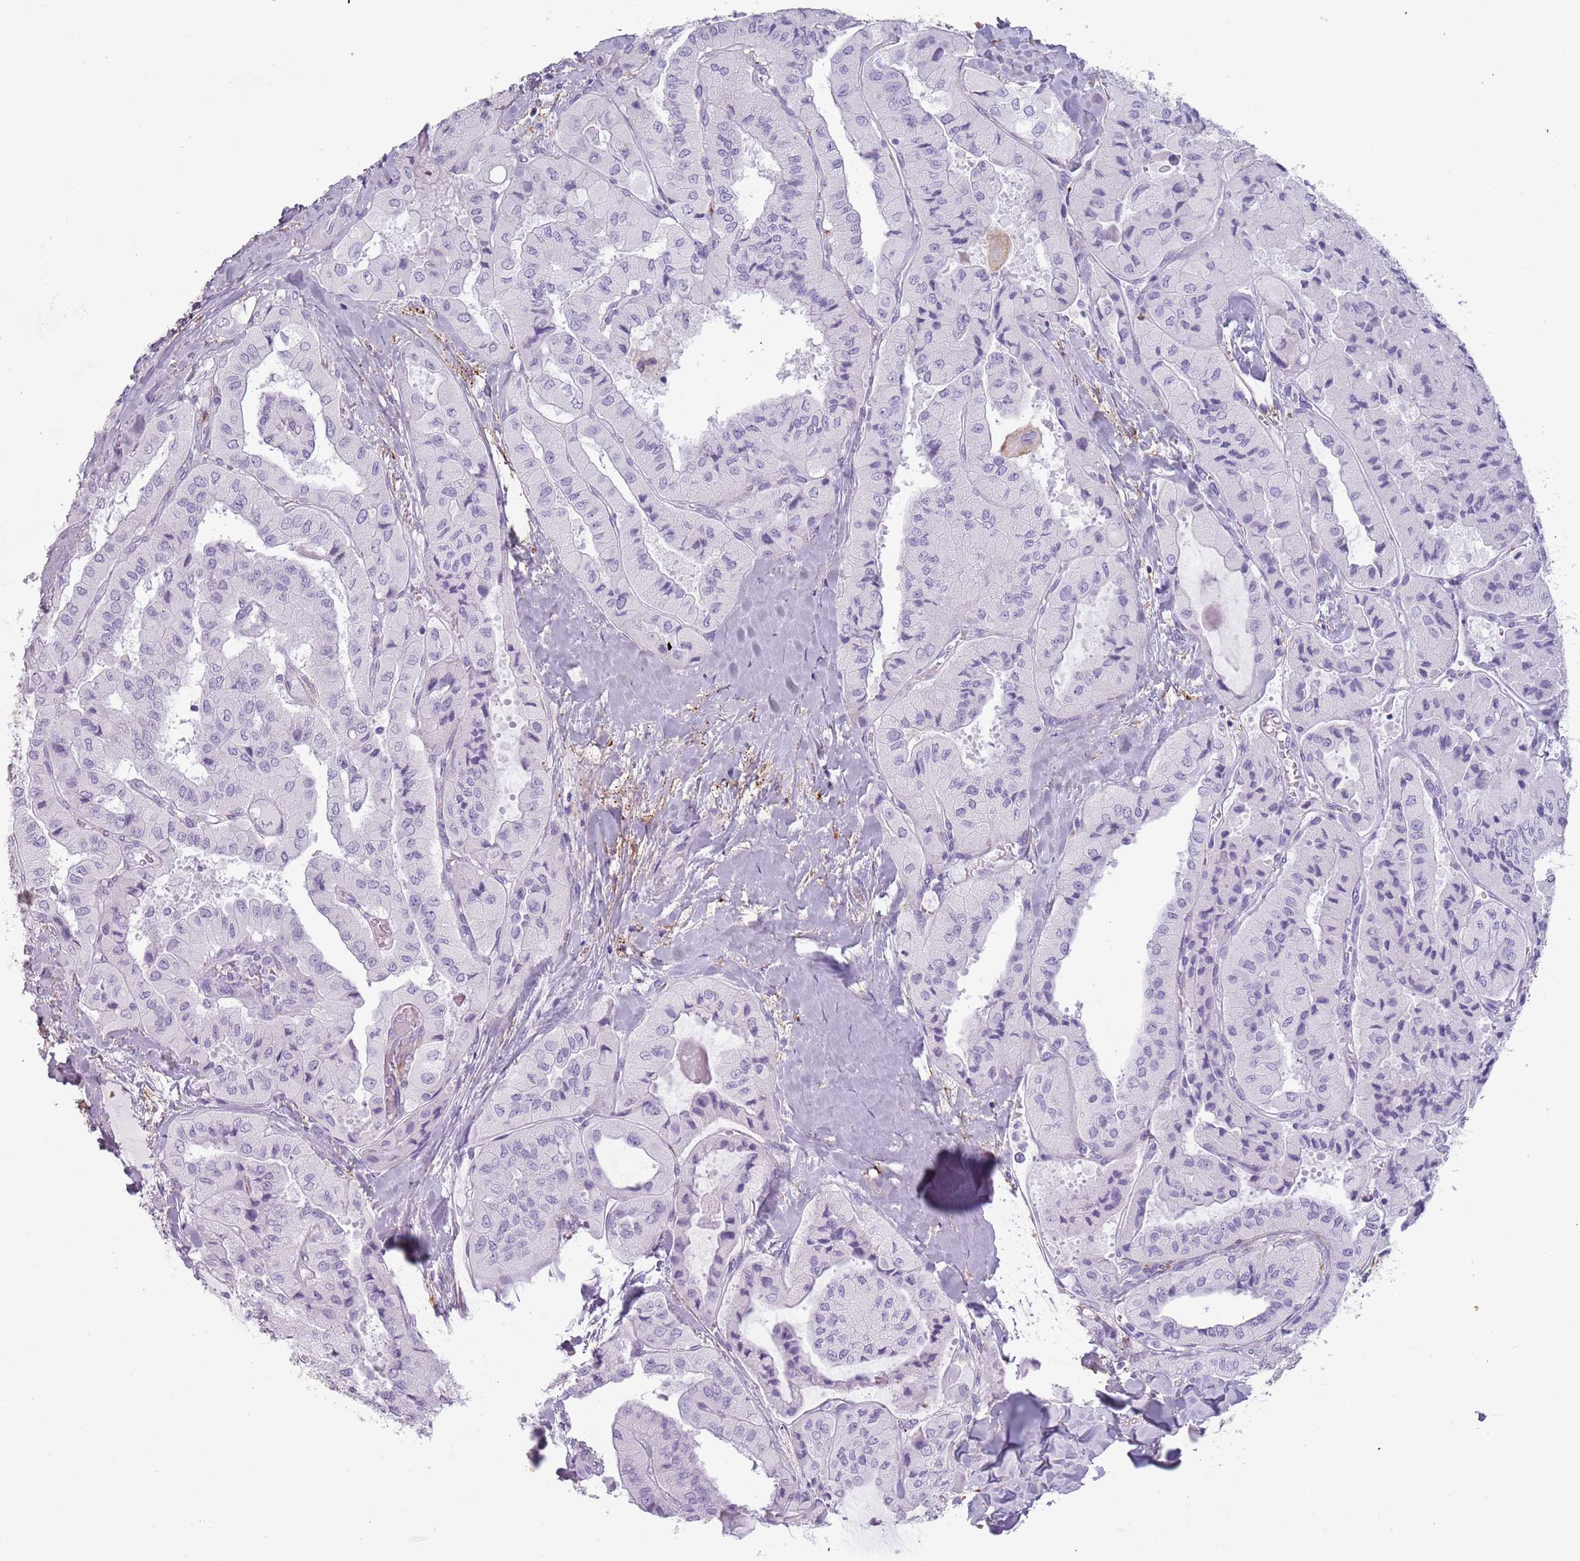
{"staining": {"intensity": "negative", "quantity": "none", "location": "none"}, "tissue": "thyroid cancer", "cell_type": "Tumor cells", "image_type": "cancer", "snomed": [{"axis": "morphology", "description": "Normal tissue, NOS"}, {"axis": "morphology", "description": "Papillary adenocarcinoma, NOS"}, {"axis": "topography", "description": "Thyroid gland"}], "caption": "Photomicrograph shows no significant protein expression in tumor cells of thyroid cancer.", "gene": "COLEC12", "patient": {"sex": "female", "age": 59}}